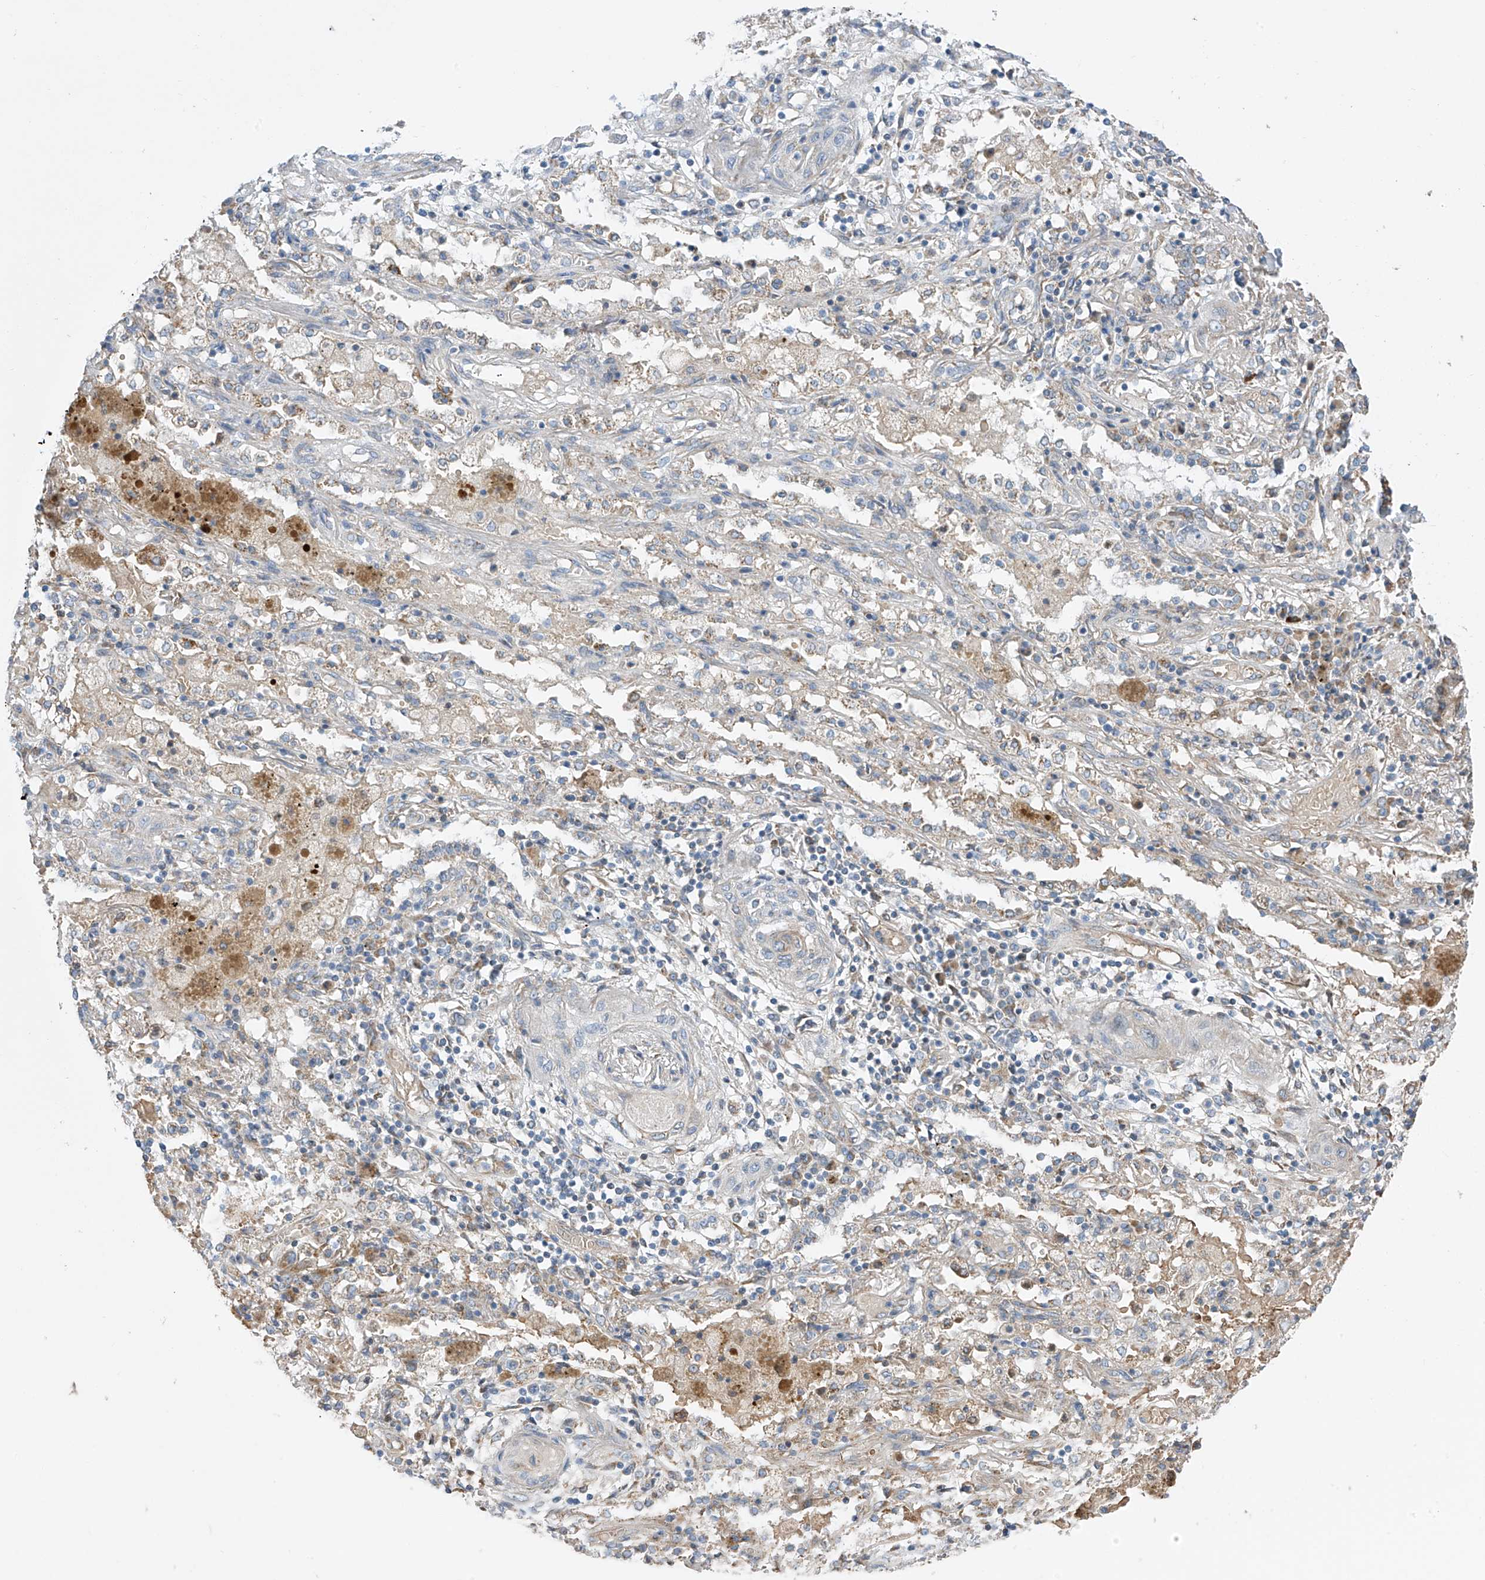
{"staining": {"intensity": "negative", "quantity": "none", "location": "none"}, "tissue": "lung cancer", "cell_type": "Tumor cells", "image_type": "cancer", "snomed": [{"axis": "morphology", "description": "Squamous cell carcinoma, NOS"}, {"axis": "topography", "description": "Lung"}], "caption": "Protein analysis of squamous cell carcinoma (lung) displays no significant positivity in tumor cells.", "gene": "EOMES", "patient": {"sex": "female", "age": 47}}